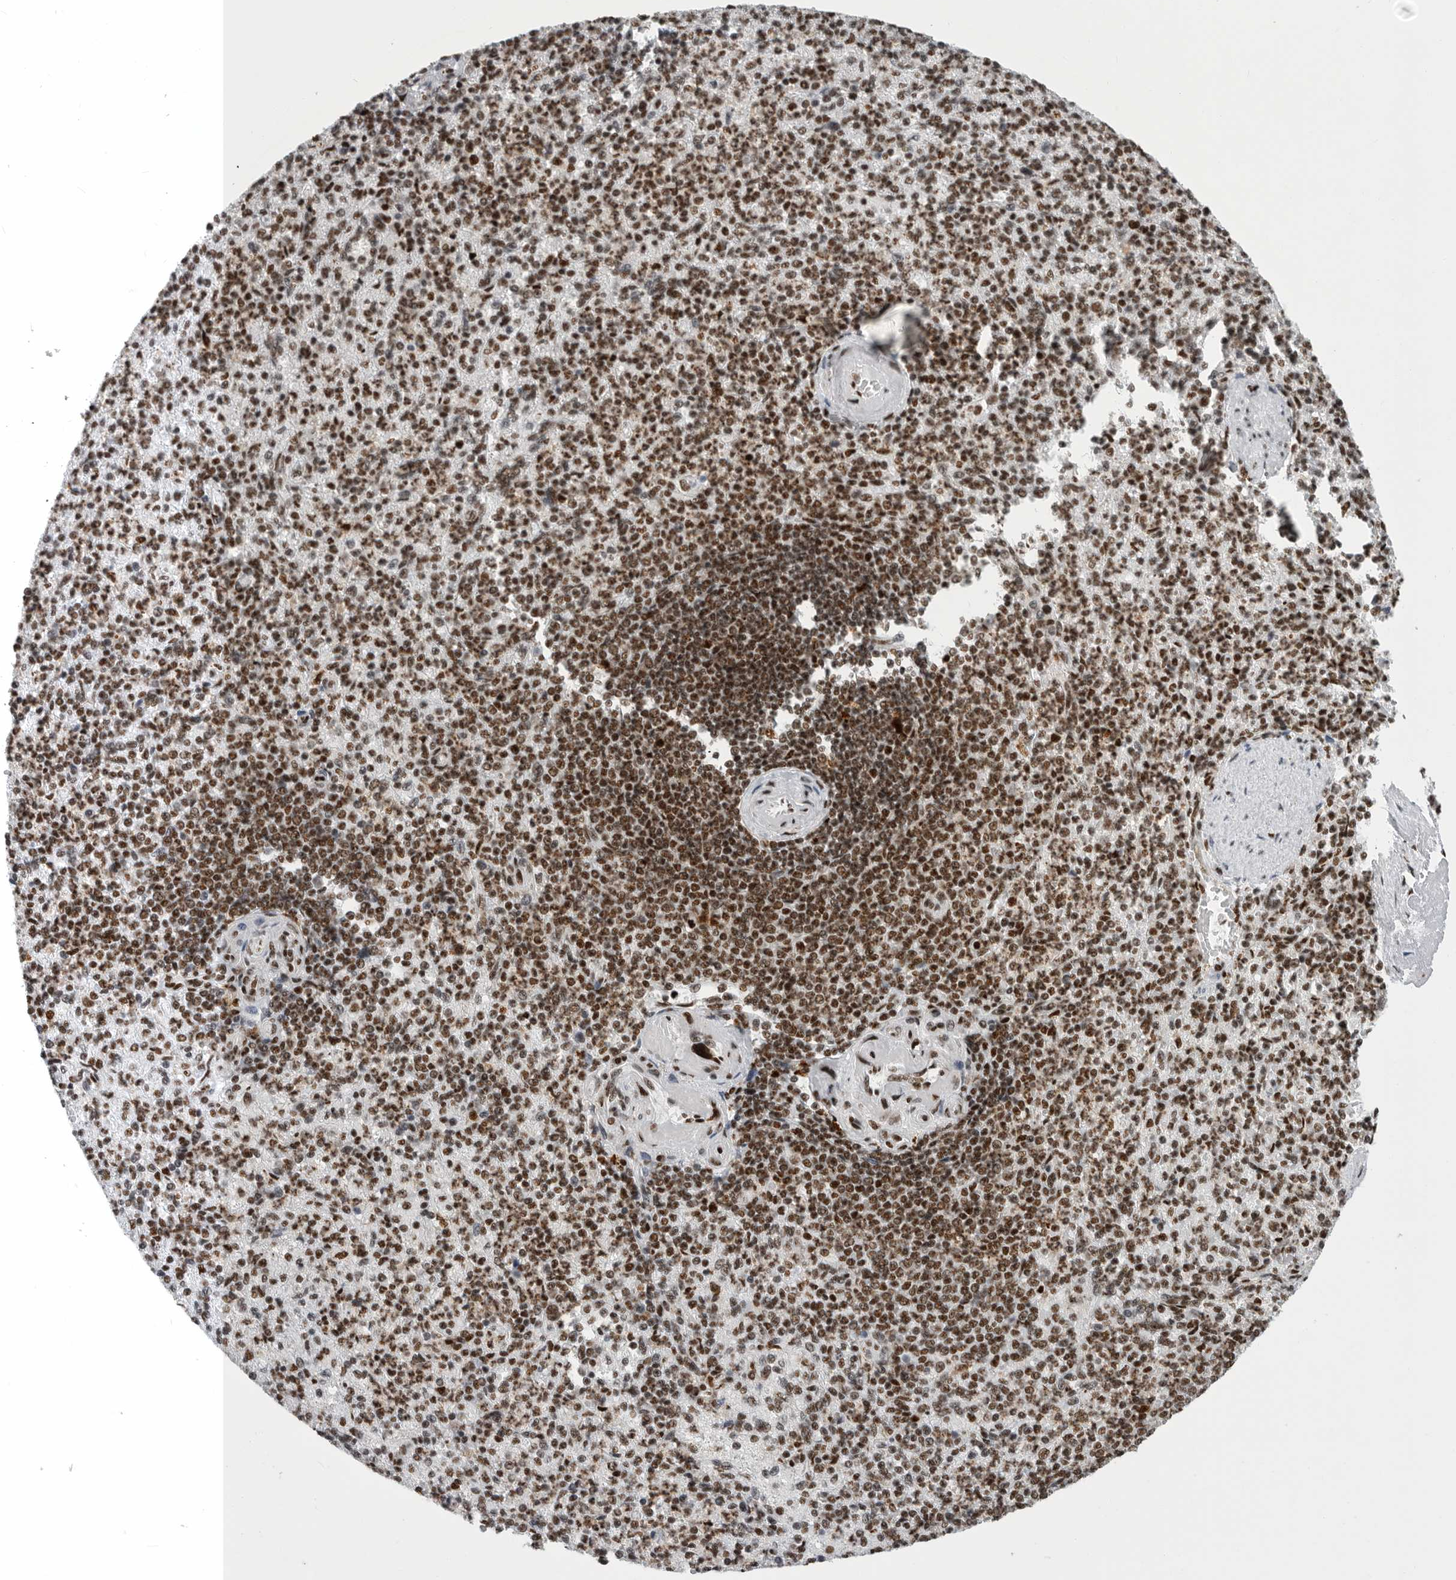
{"staining": {"intensity": "strong", "quantity": ">75%", "location": "nuclear"}, "tissue": "spleen", "cell_type": "Cells in red pulp", "image_type": "normal", "snomed": [{"axis": "morphology", "description": "Normal tissue, NOS"}, {"axis": "topography", "description": "Spleen"}], "caption": "This micrograph demonstrates IHC staining of normal spleen, with high strong nuclear expression in approximately >75% of cells in red pulp.", "gene": "BCLAF1", "patient": {"sex": "female", "age": 74}}